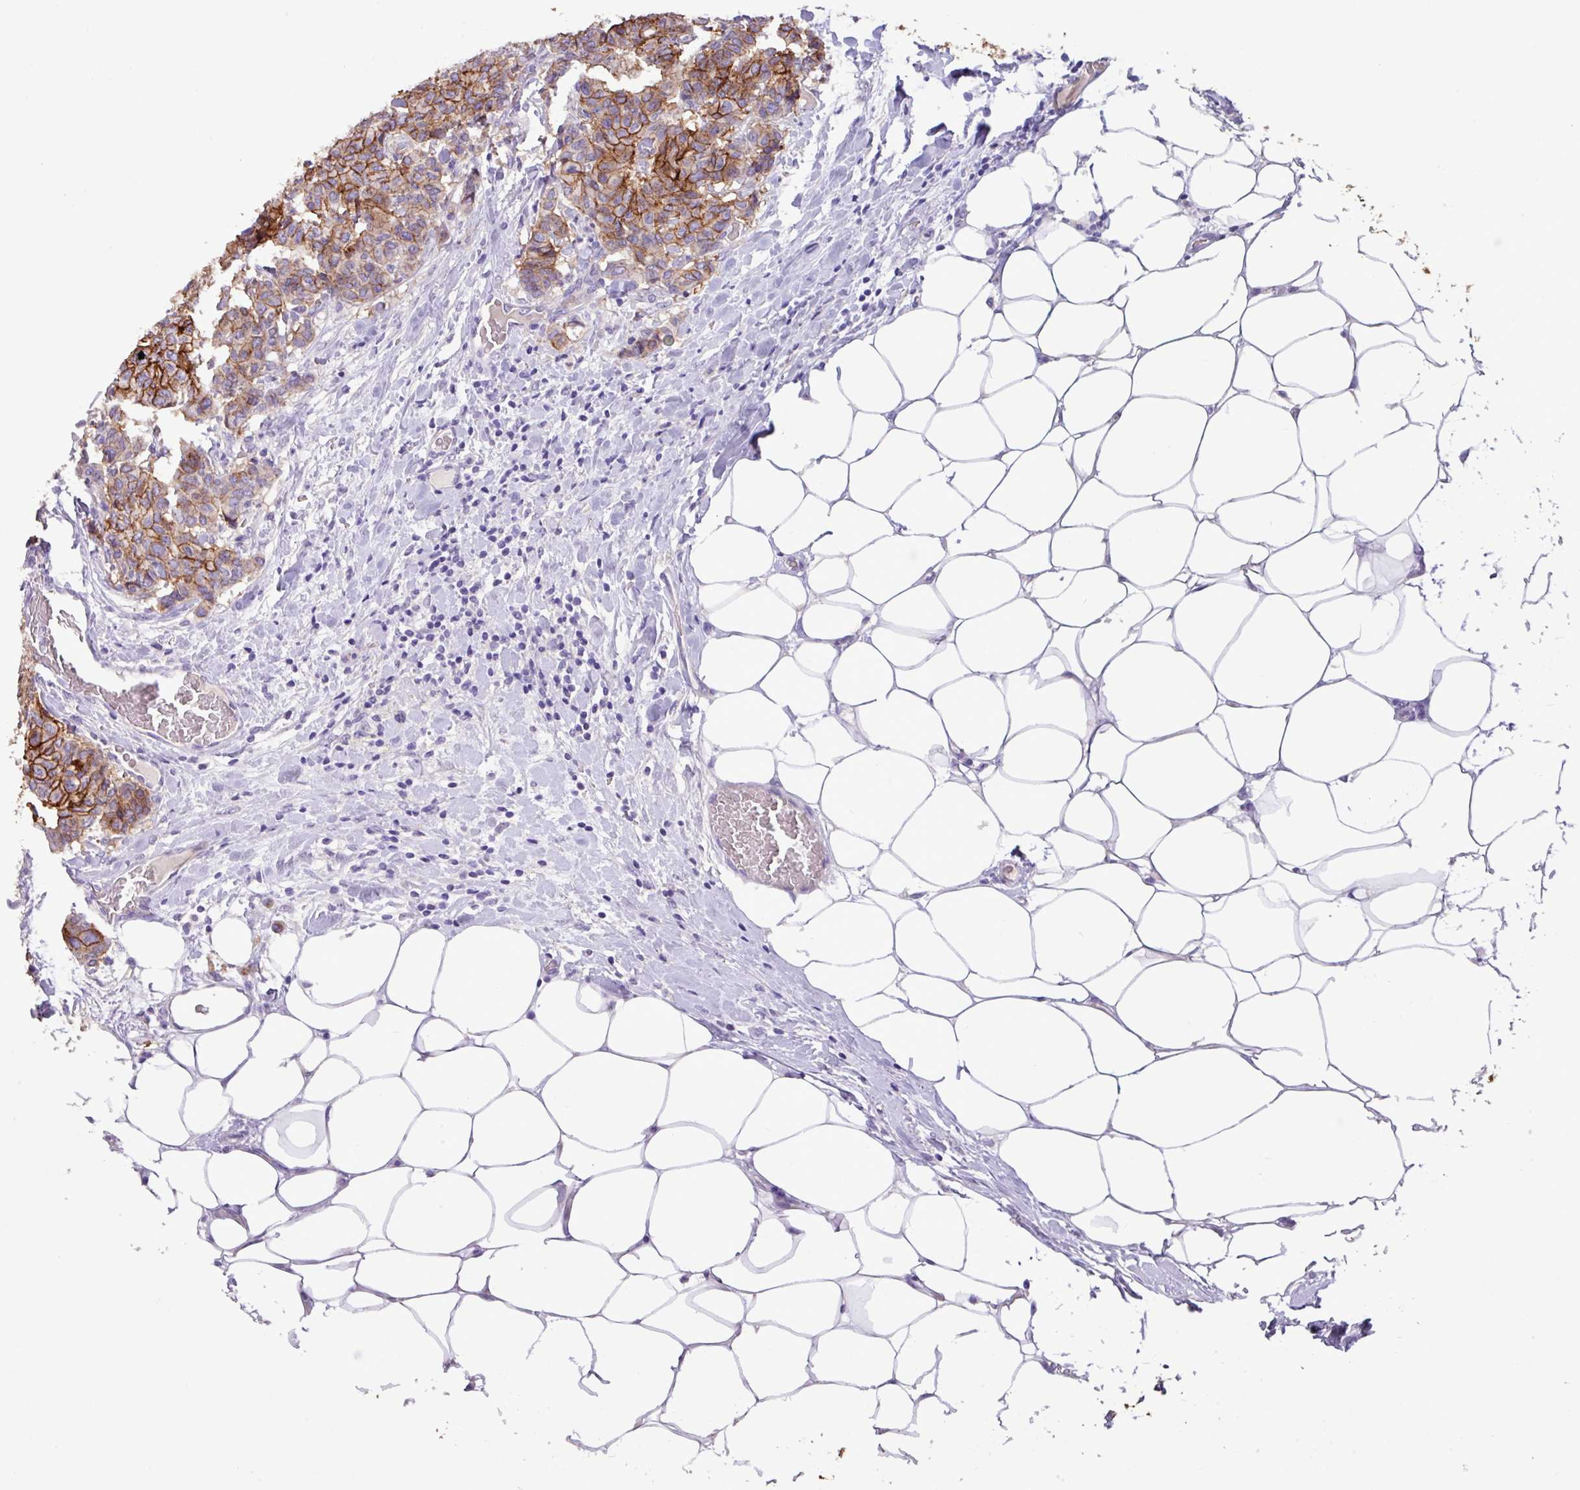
{"staining": {"intensity": "strong", "quantity": ">75%", "location": "cytoplasmic/membranous"}, "tissue": "breast cancer", "cell_type": "Tumor cells", "image_type": "cancer", "snomed": [{"axis": "morphology", "description": "Duct carcinoma"}, {"axis": "topography", "description": "Breast"}], "caption": "Immunohistochemical staining of breast cancer exhibits high levels of strong cytoplasmic/membranous protein staining in approximately >75% of tumor cells.", "gene": "EPCAM", "patient": {"sex": "female", "age": 75}}